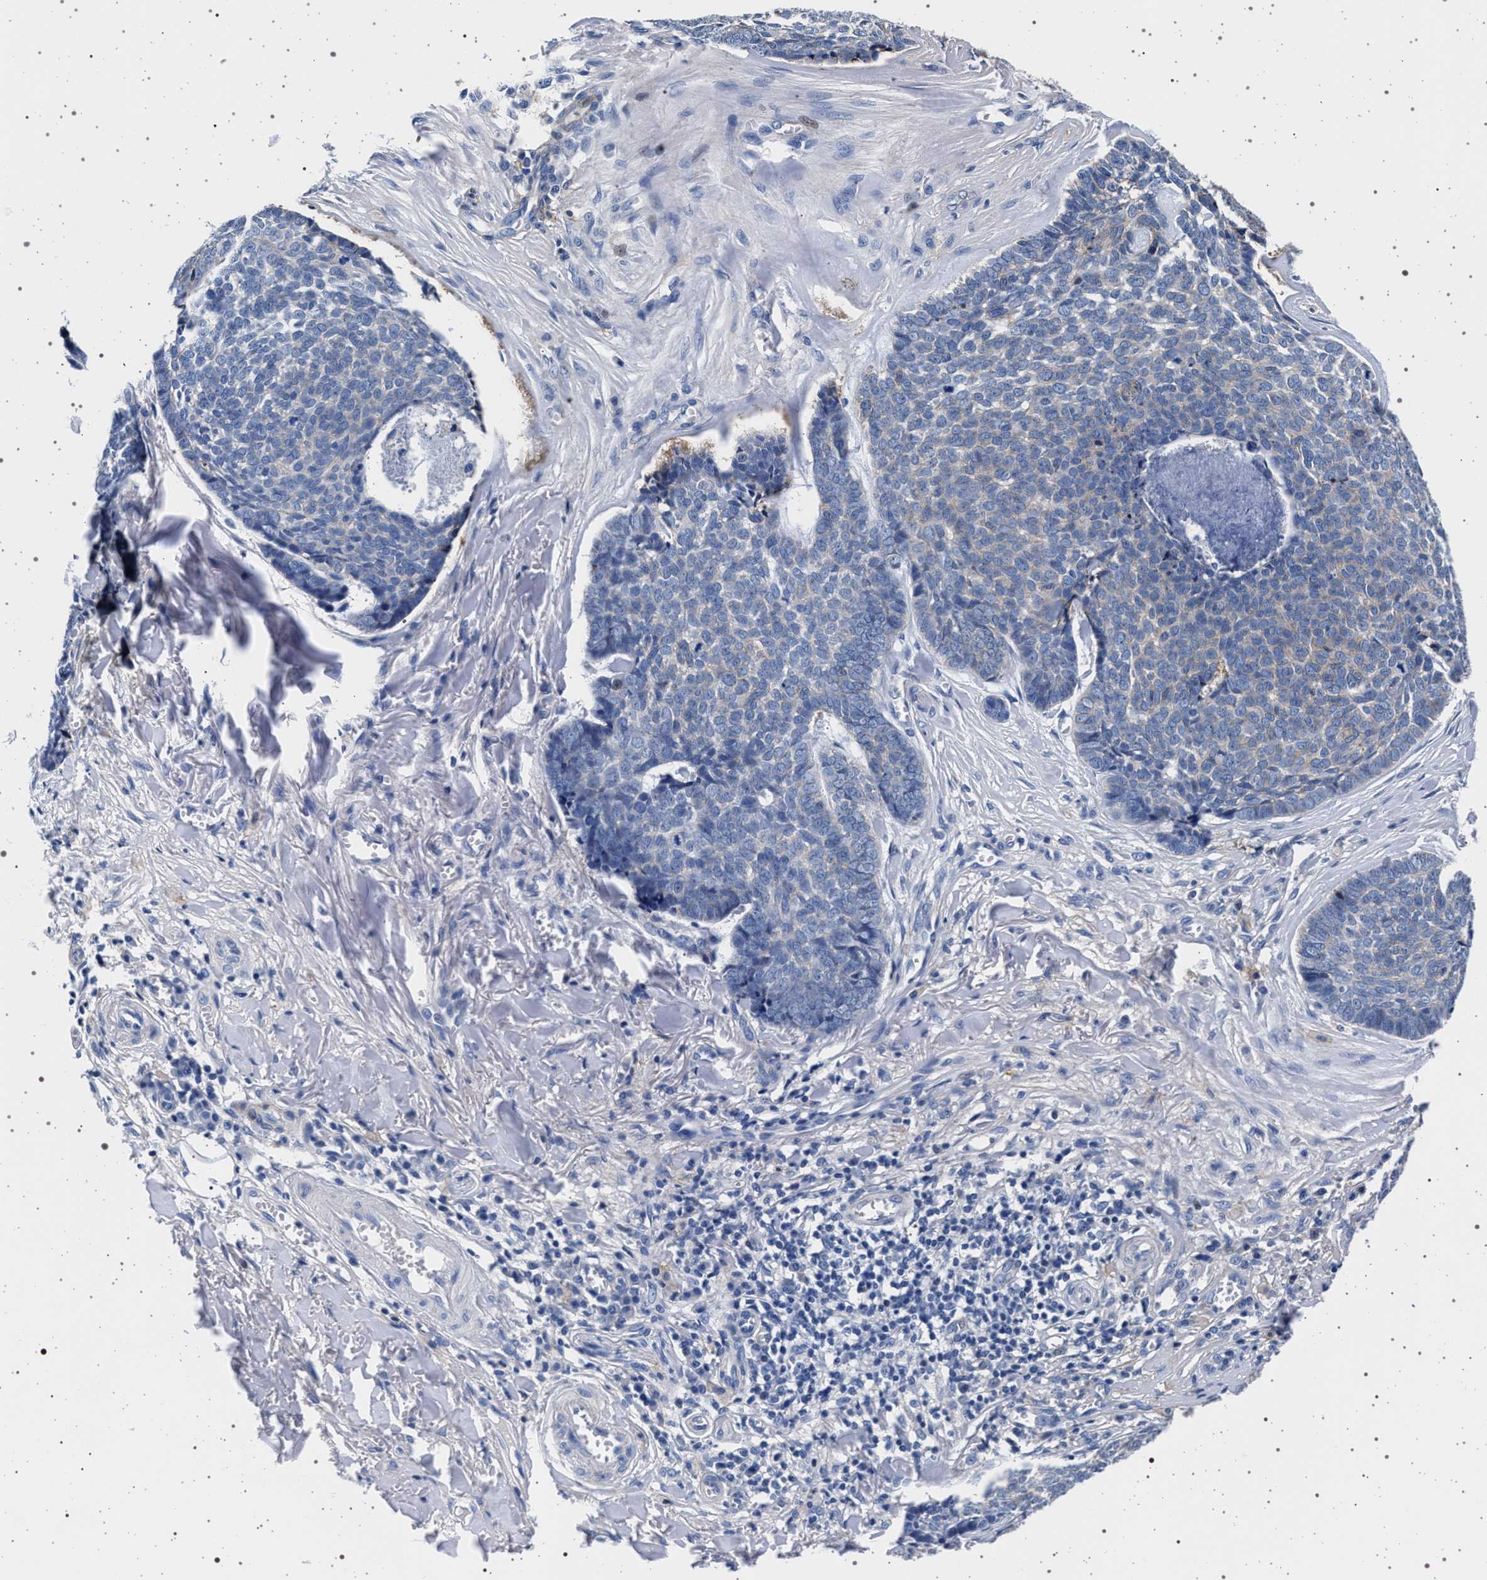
{"staining": {"intensity": "negative", "quantity": "none", "location": "none"}, "tissue": "skin cancer", "cell_type": "Tumor cells", "image_type": "cancer", "snomed": [{"axis": "morphology", "description": "Basal cell carcinoma"}, {"axis": "topography", "description": "Skin"}], "caption": "Tumor cells are negative for brown protein staining in skin basal cell carcinoma.", "gene": "SLC9A1", "patient": {"sex": "male", "age": 84}}